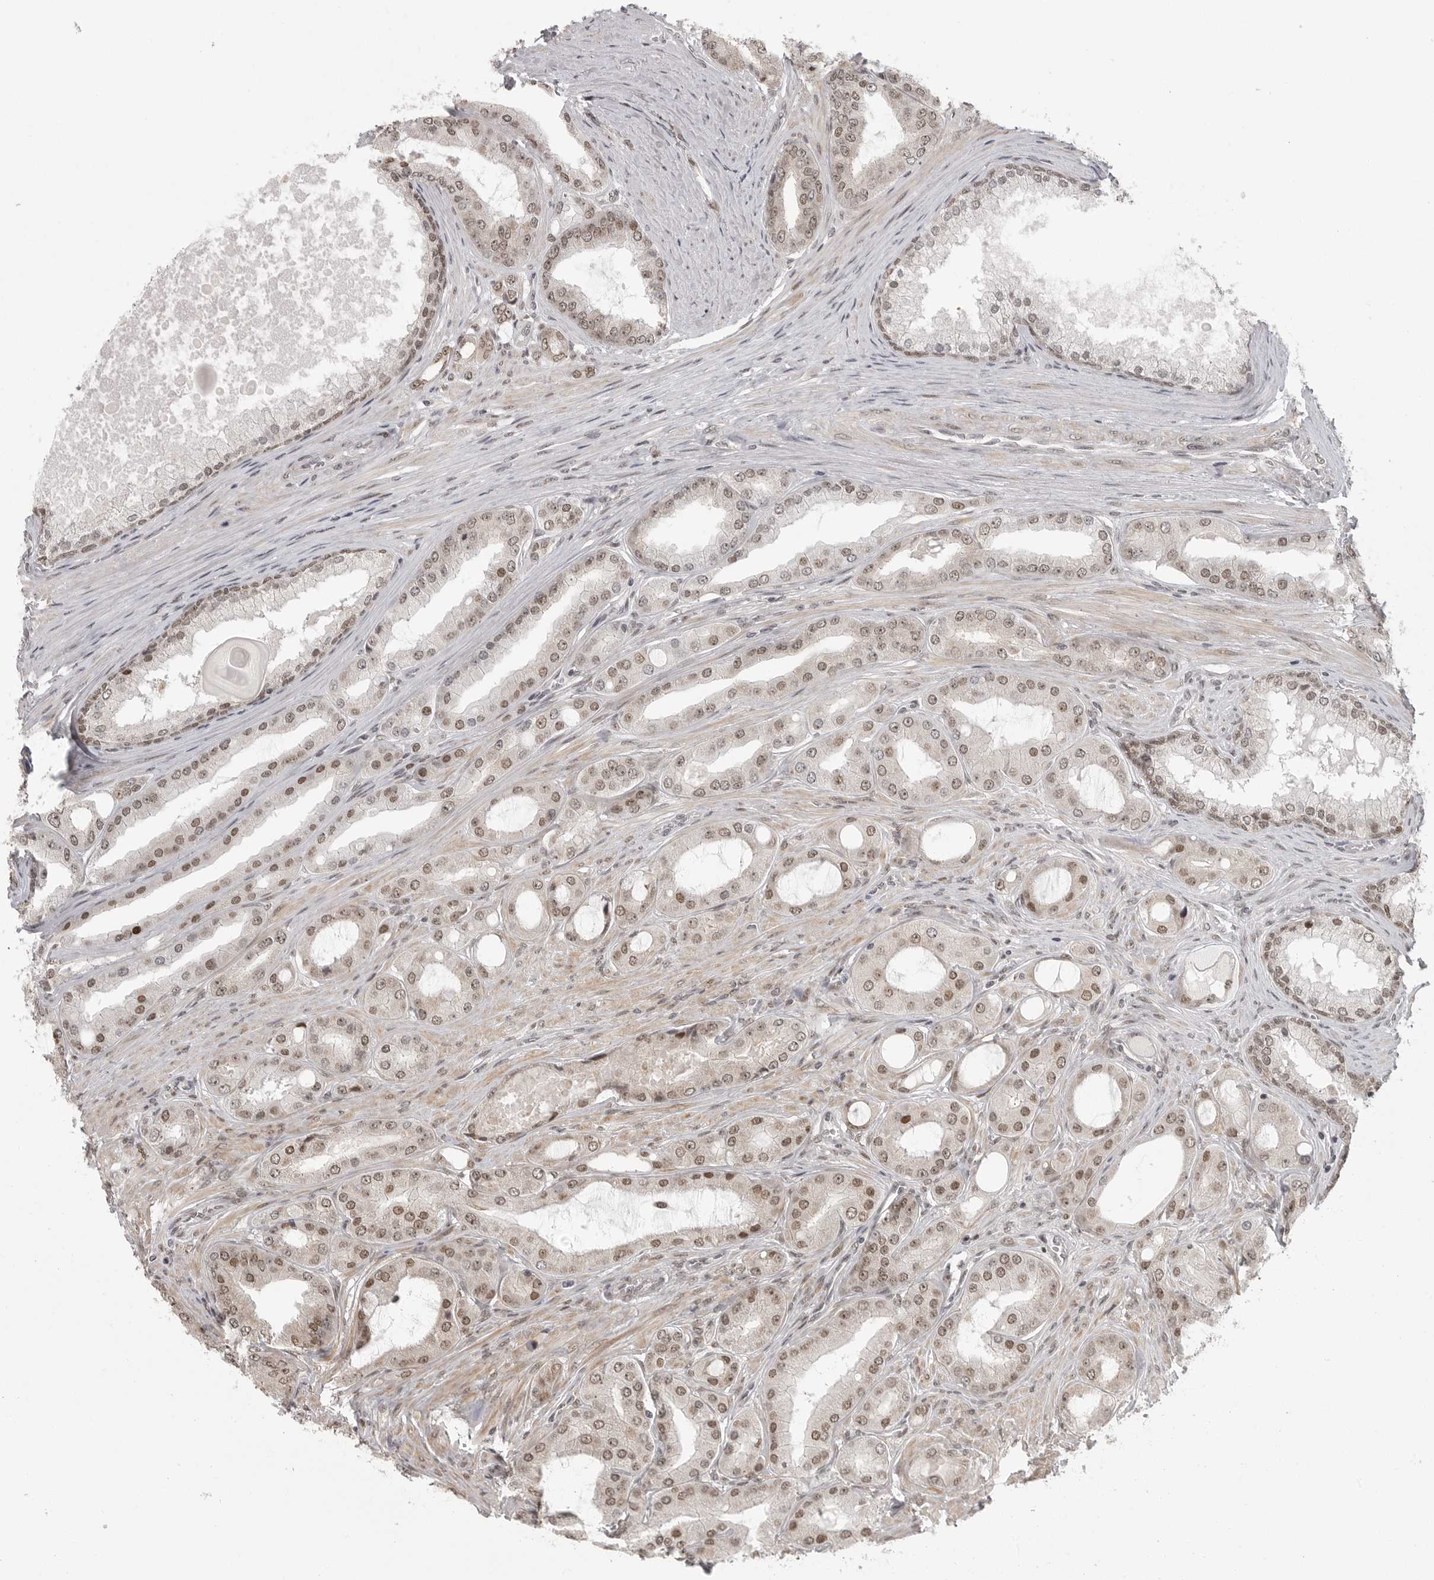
{"staining": {"intensity": "moderate", "quantity": ">75%", "location": "nuclear"}, "tissue": "prostate cancer", "cell_type": "Tumor cells", "image_type": "cancer", "snomed": [{"axis": "morphology", "description": "Adenocarcinoma, High grade"}, {"axis": "topography", "description": "Prostate"}], "caption": "The image reveals staining of prostate cancer, revealing moderate nuclear protein positivity (brown color) within tumor cells.", "gene": "ISG20L2", "patient": {"sex": "male", "age": 60}}